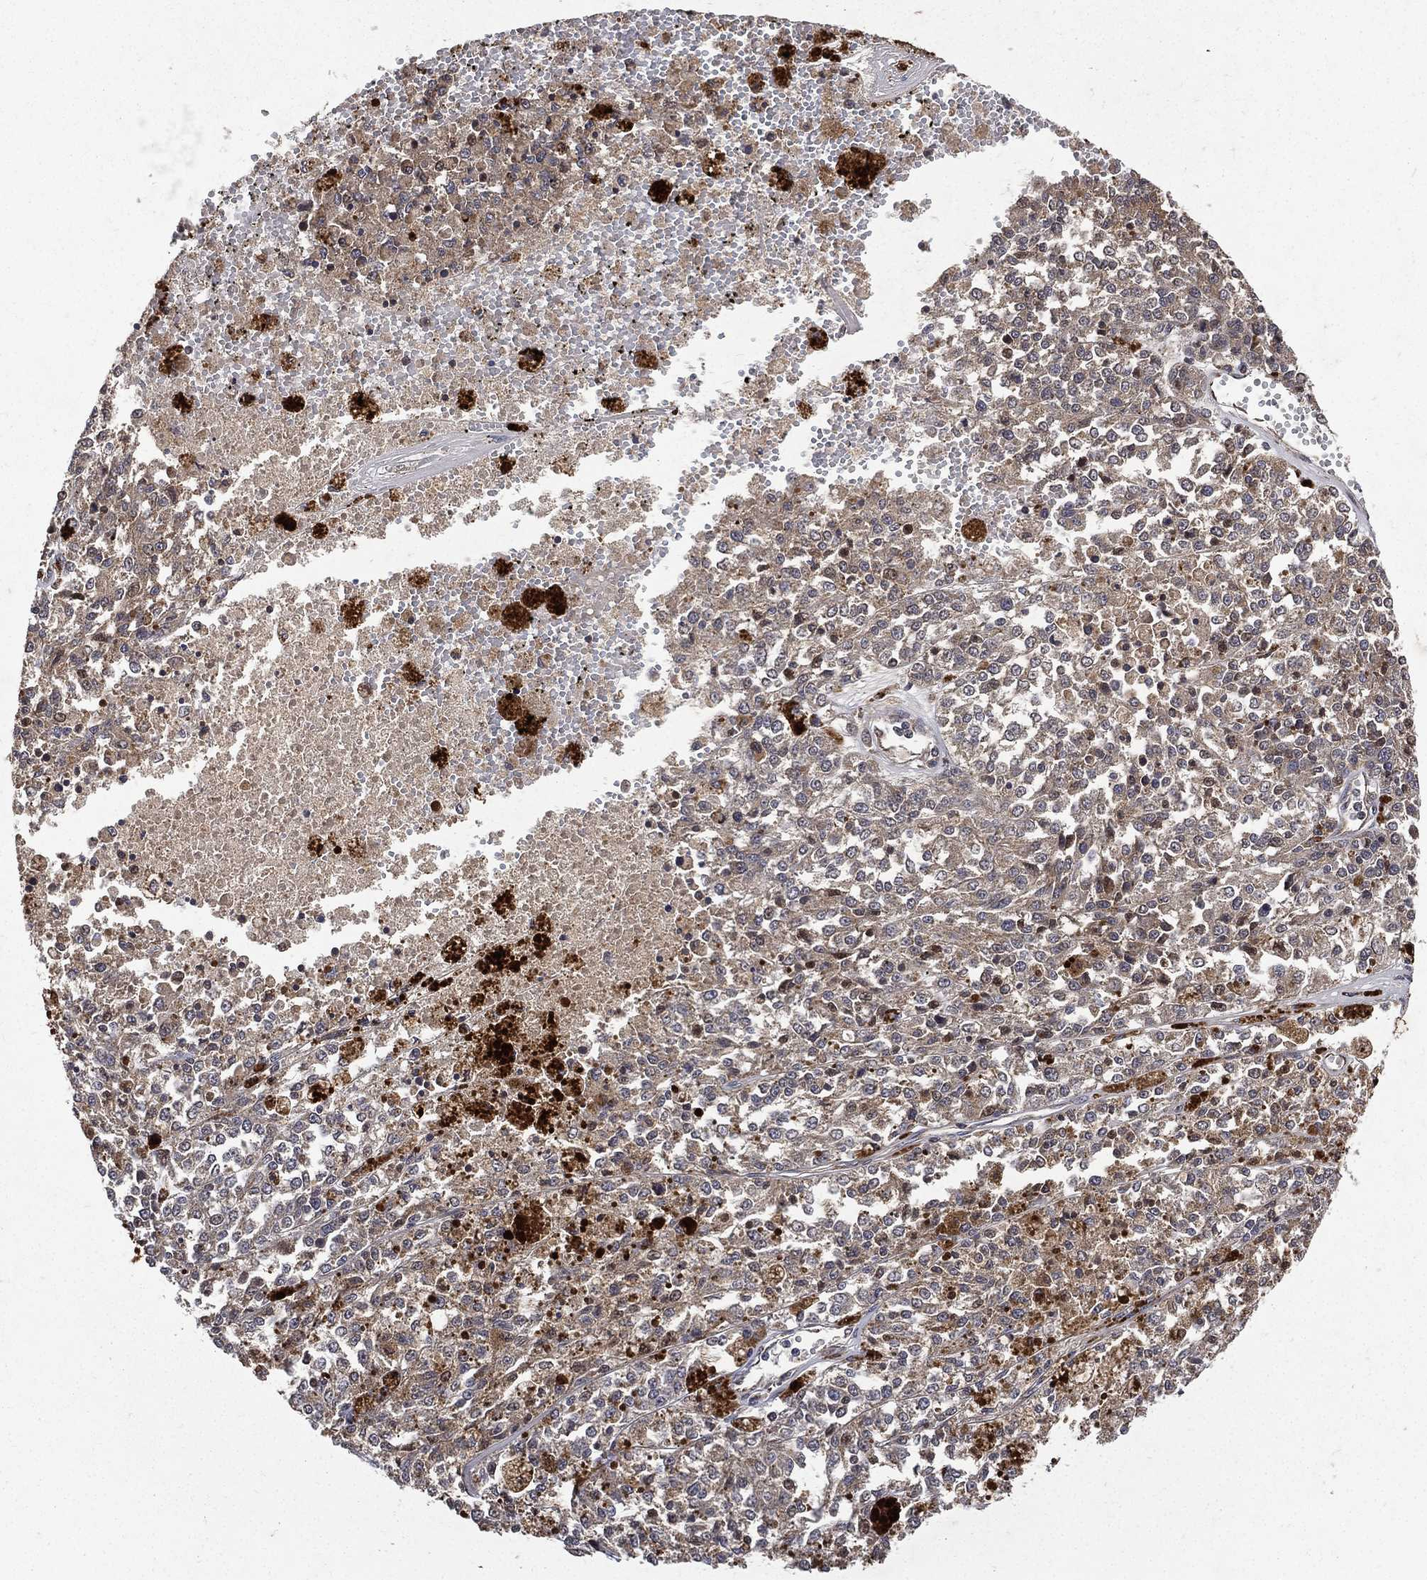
{"staining": {"intensity": "weak", "quantity": ">75%", "location": "cytoplasmic/membranous"}, "tissue": "melanoma", "cell_type": "Tumor cells", "image_type": "cancer", "snomed": [{"axis": "morphology", "description": "Malignant melanoma, Metastatic site"}, {"axis": "topography", "description": "Lymph node"}], "caption": "Weak cytoplasmic/membranous staining is identified in about >75% of tumor cells in melanoma.", "gene": "RAB11FIP4", "patient": {"sex": "female", "age": 64}}